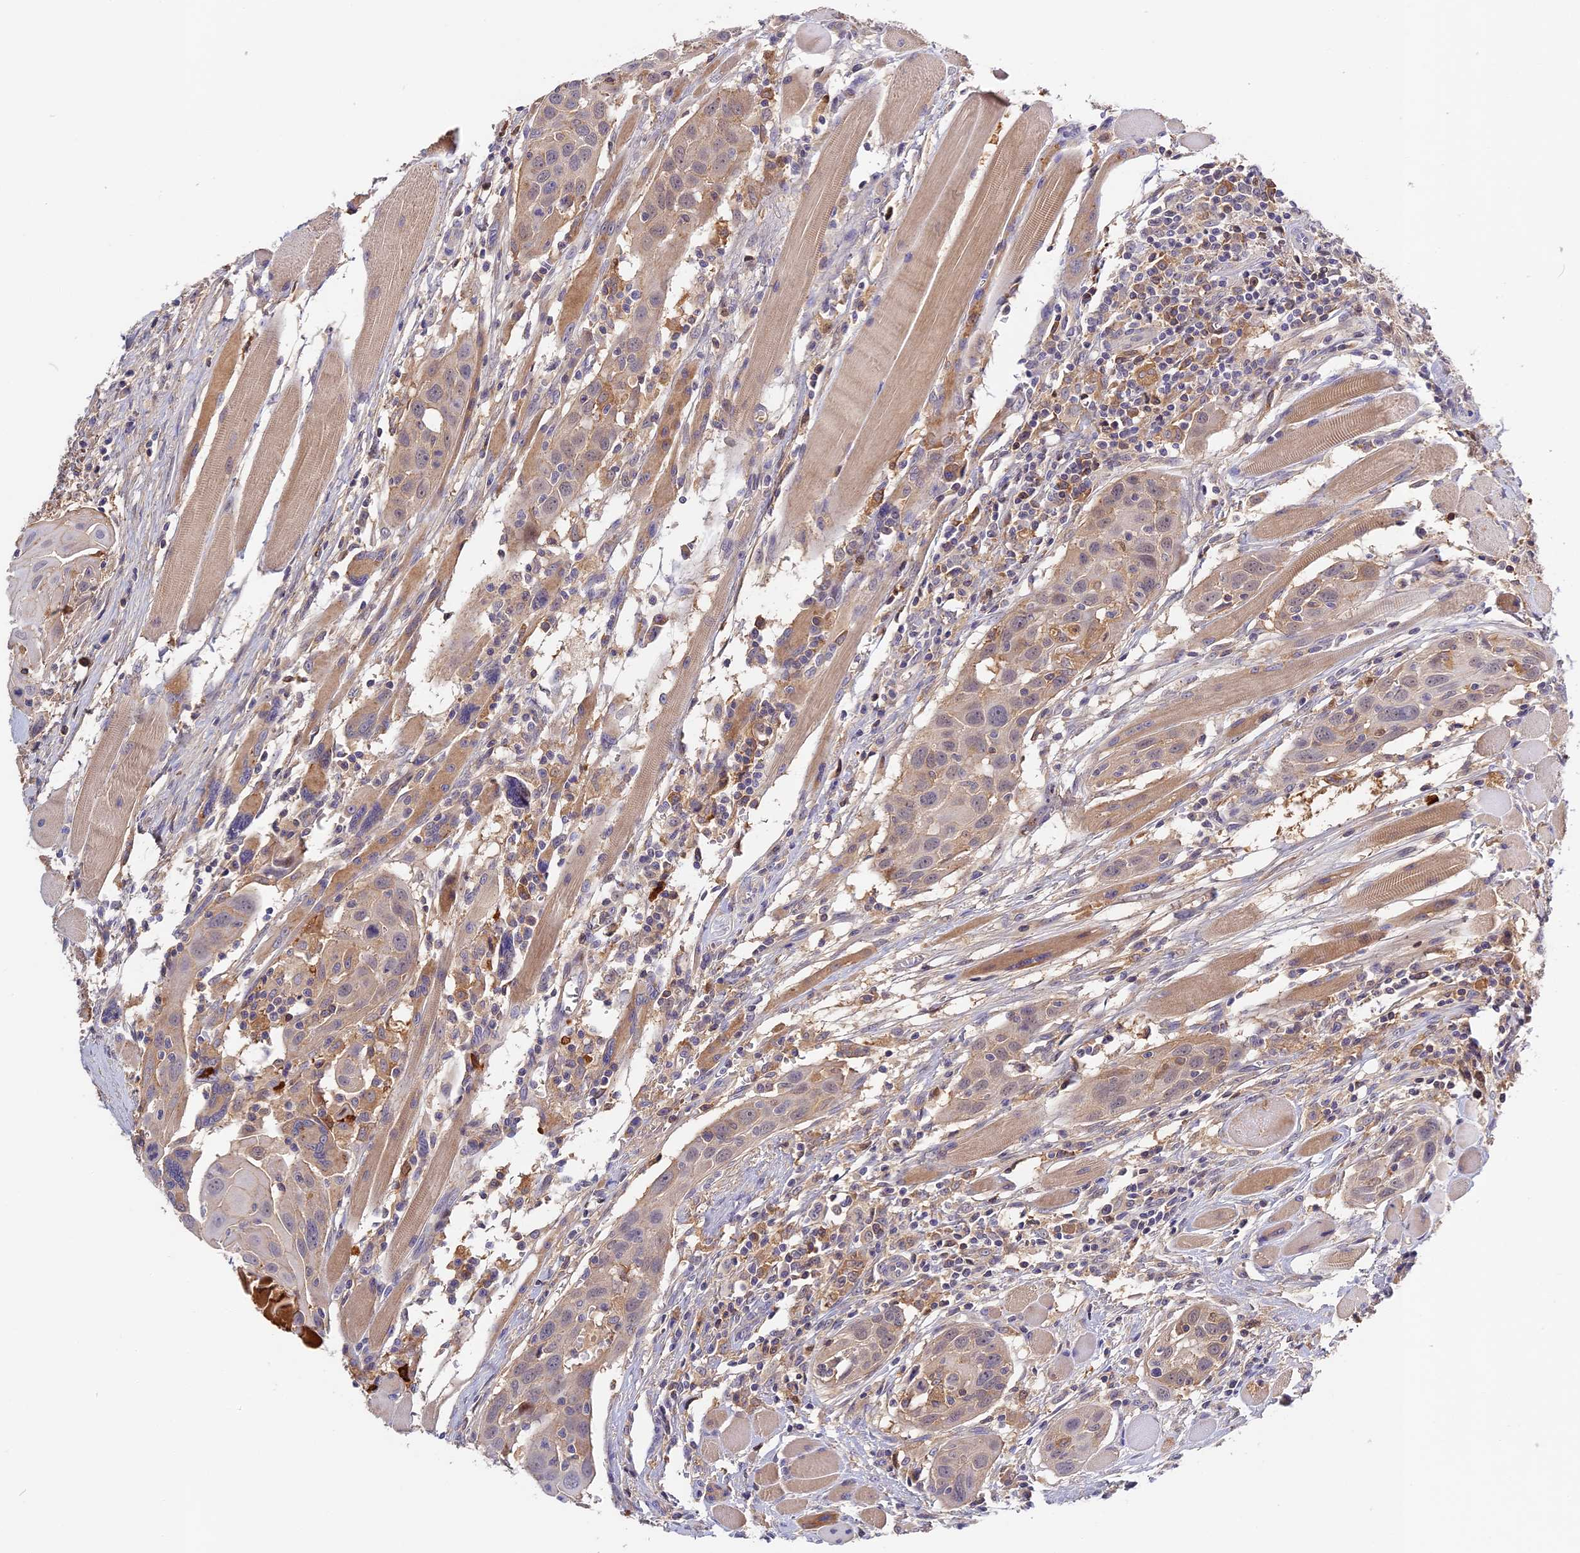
{"staining": {"intensity": "weak", "quantity": ">75%", "location": "cytoplasmic/membranous"}, "tissue": "head and neck cancer", "cell_type": "Tumor cells", "image_type": "cancer", "snomed": [{"axis": "morphology", "description": "Squamous cell carcinoma, NOS"}, {"axis": "topography", "description": "Oral tissue"}, {"axis": "topography", "description": "Head-Neck"}], "caption": "A micrograph of head and neck cancer (squamous cell carcinoma) stained for a protein displays weak cytoplasmic/membranous brown staining in tumor cells.", "gene": "ADGRD1", "patient": {"sex": "female", "age": 50}}